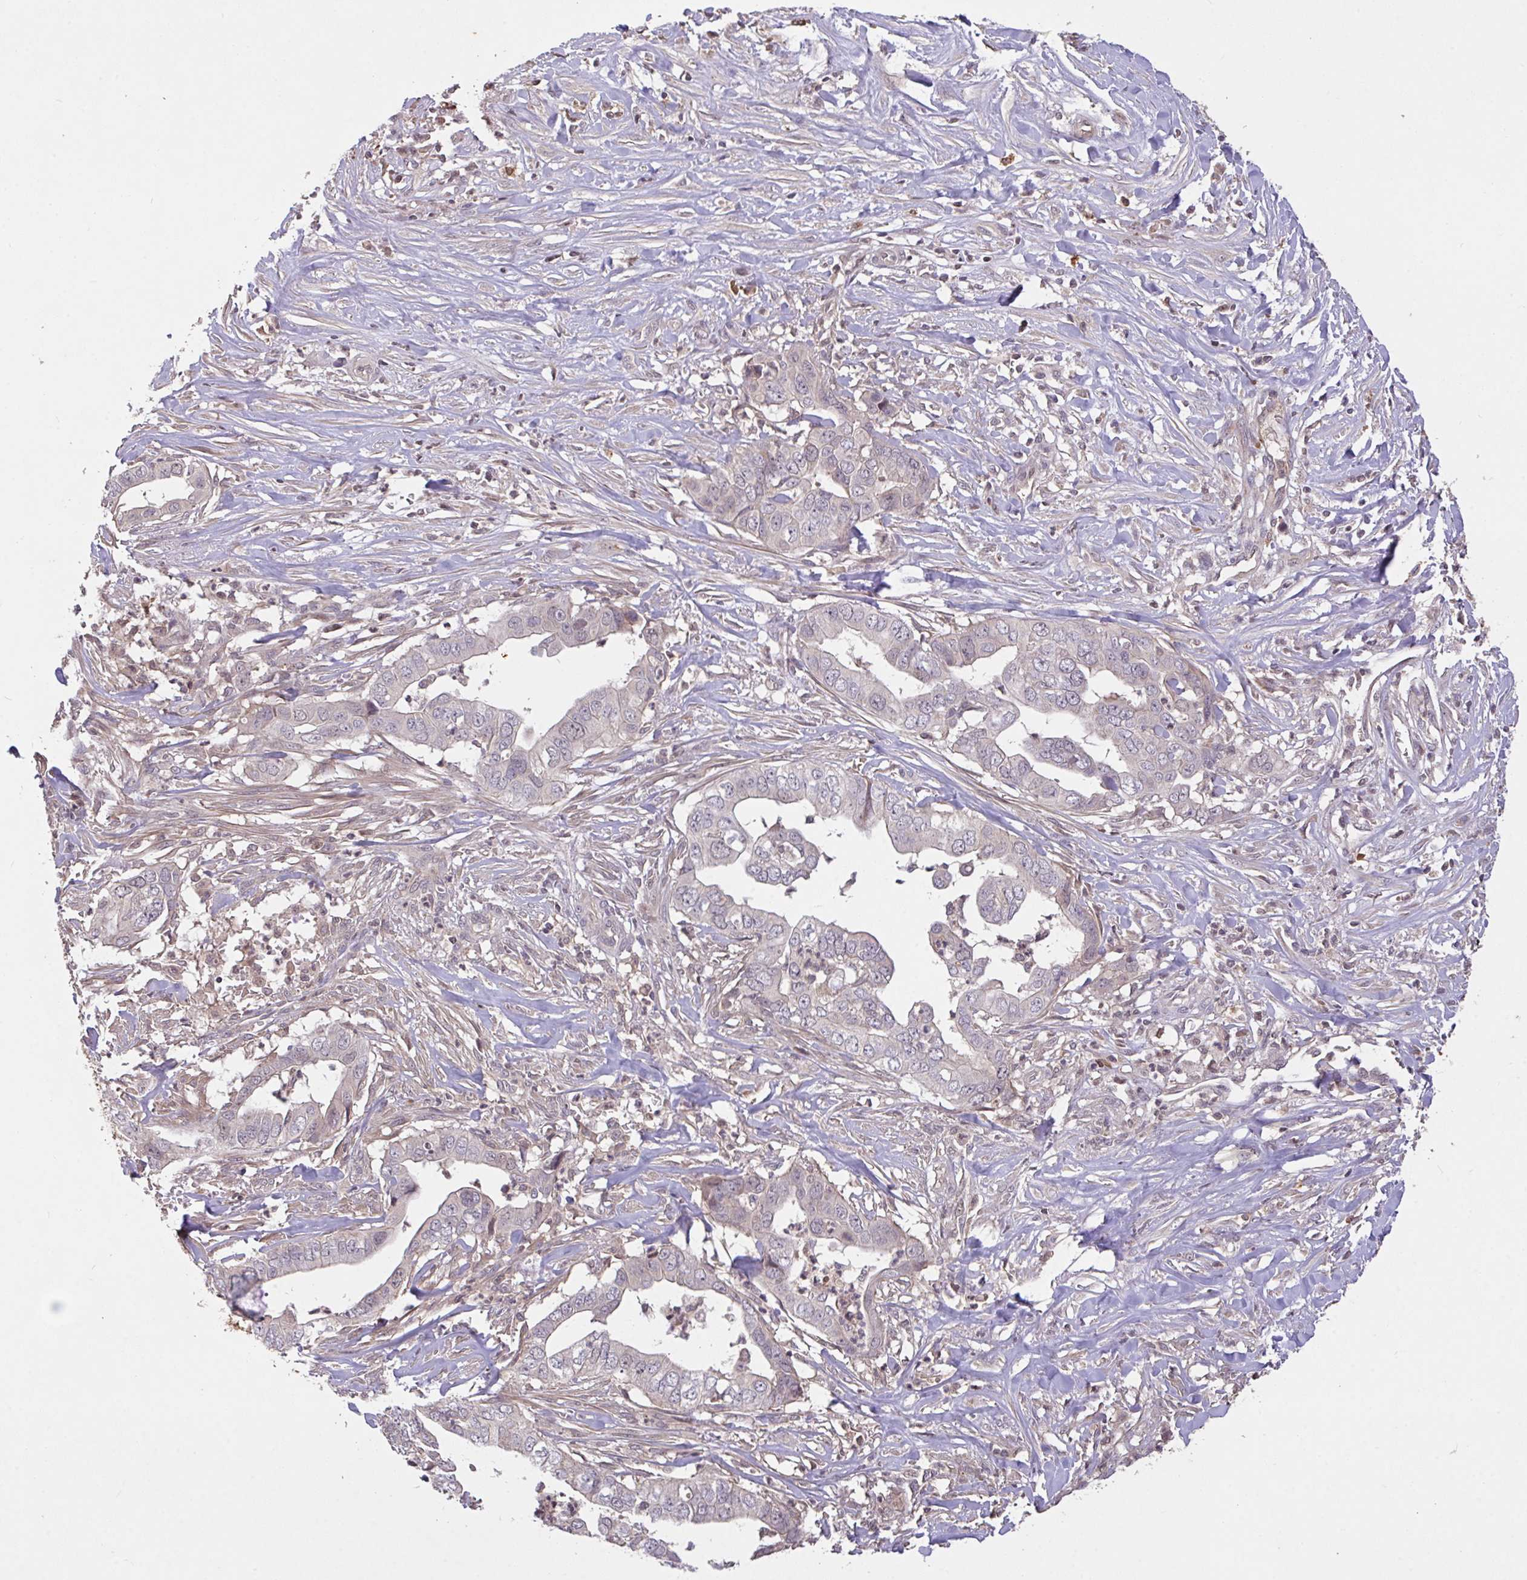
{"staining": {"intensity": "negative", "quantity": "none", "location": "none"}, "tissue": "liver cancer", "cell_type": "Tumor cells", "image_type": "cancer", "snomed": [{"axis": "morphology", "description": "Cholangiocarcinoma"}, {"axis": "topography", "description": "Liver"}], "caption": "There is no significant positivity in tumor cells of liver cancer (cholangiocarcinoma).", "gene": "FCER1A", "patient": {"sex": "female", "age": 79}}